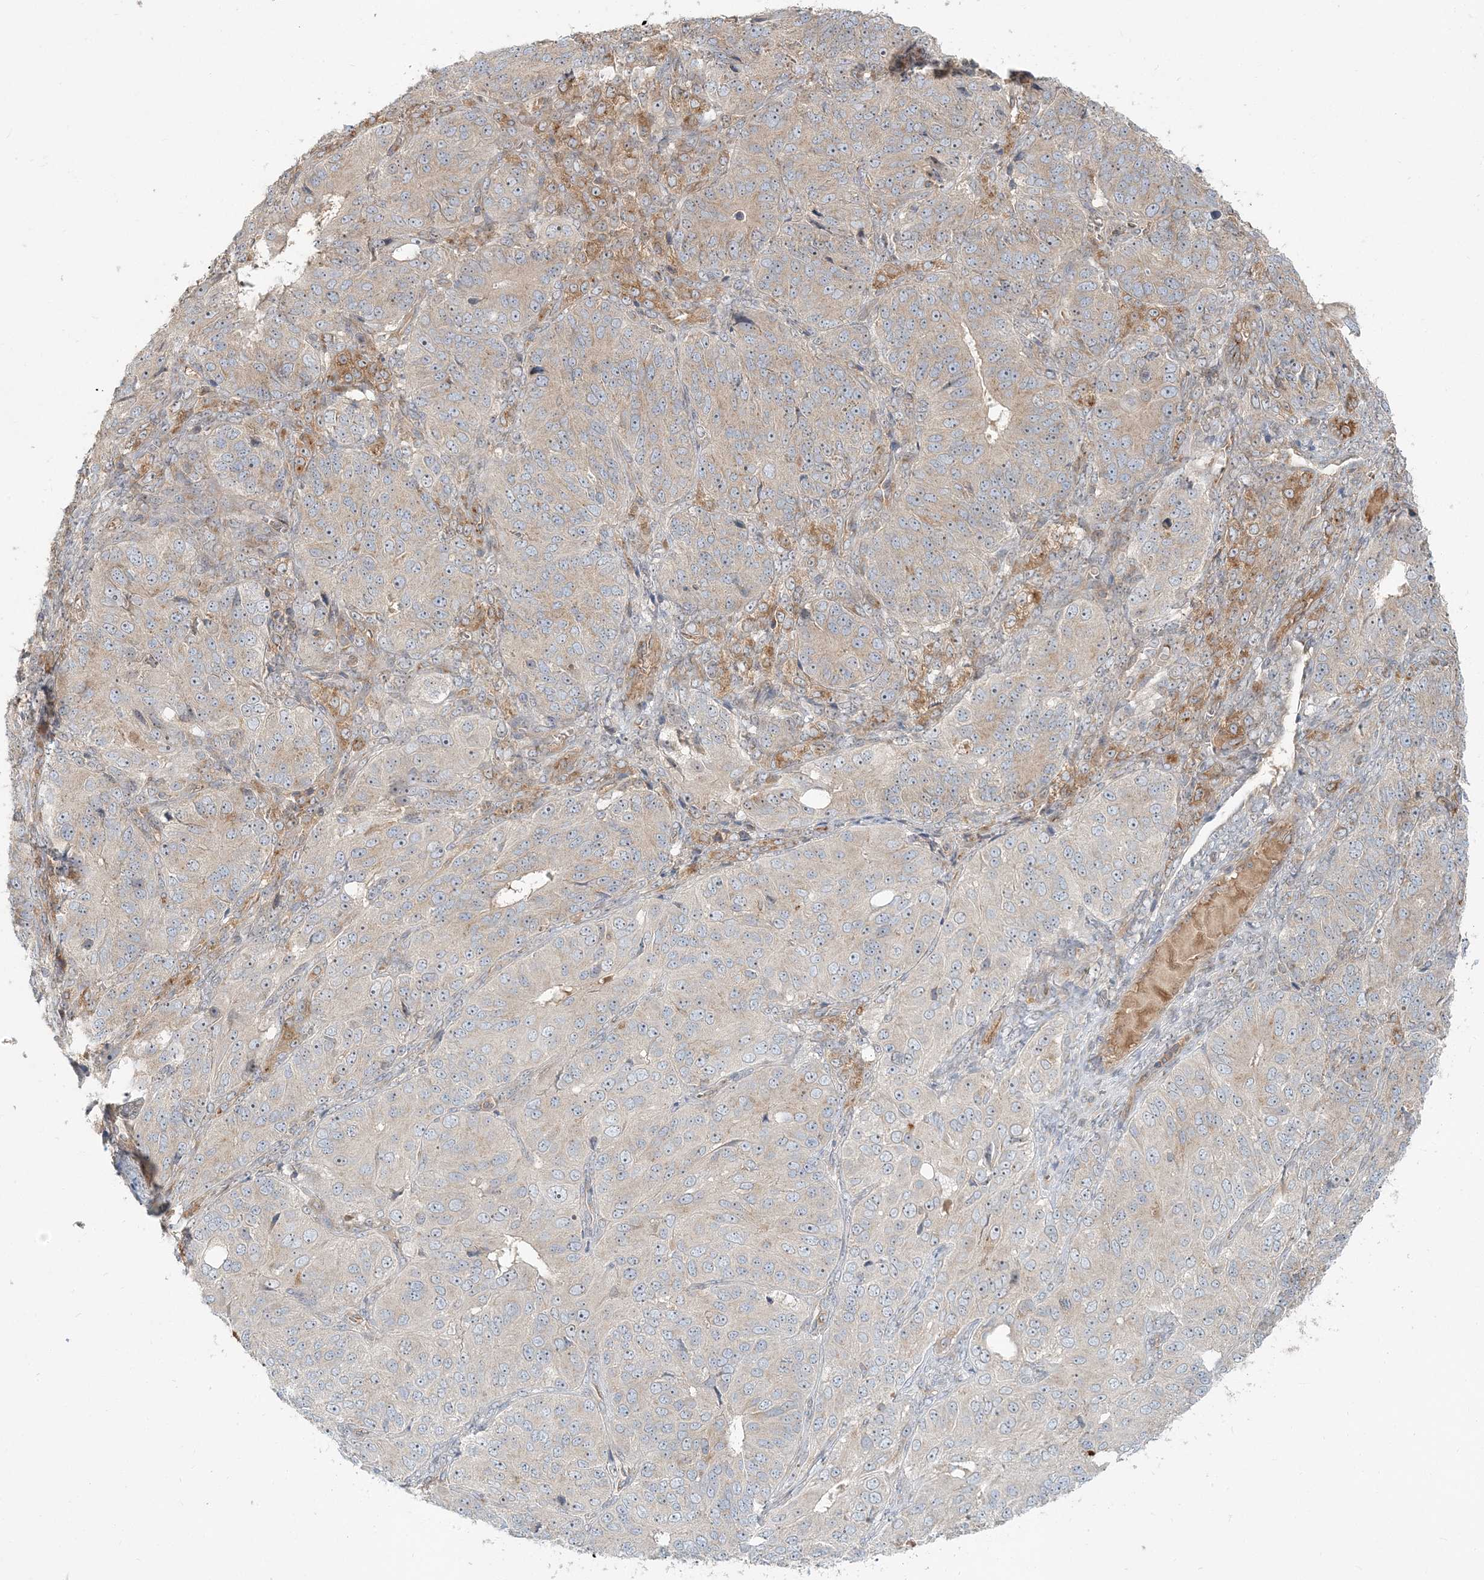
{"staining": {"intensity": "negative", "quantity": "none", "location": "none"}, "tissue": "ovarian cancer", "cell_type": "Tumor cells", "image_type": "cancer", "snomed": [{"axis": "morphology", "description": "Carcinoma, endometroid"}, {"axis": "topography", "description": "Ovary"}], "caption": "Tumor cells are negative for protein expression in human ovarian endometroid carcinoma. (DAB (3,3'-diaminobenzidine) immunohistochemistry, high magnification).", "gene": "AP1AR", "patient": {"sex": "female", "age": 51}}